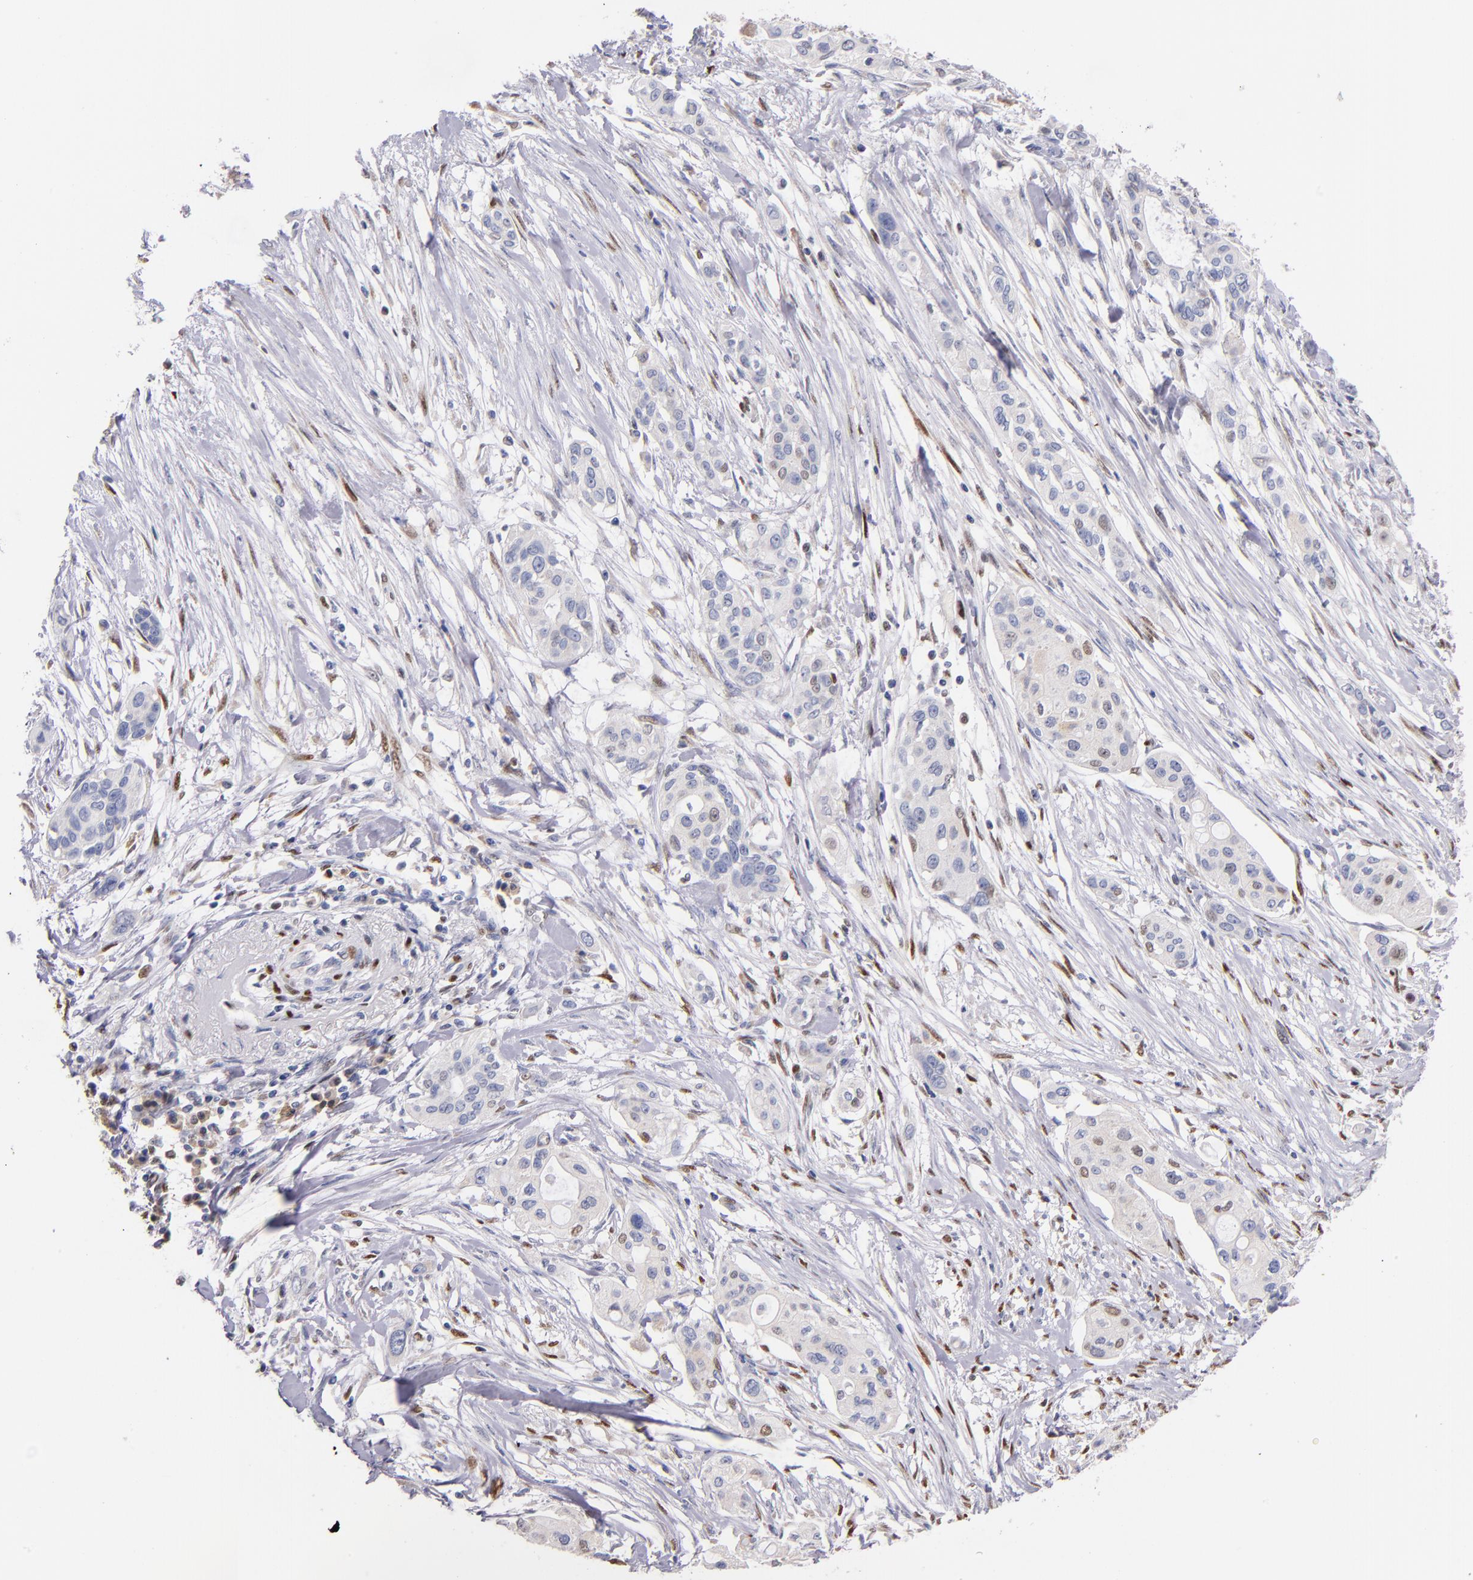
{"staining": {"intensity": "weak", "quantity": "<25%", "location": "nuclear"}, "tissue": "pancreatic cancer", "cell_type": "Tumor cells", "image_type": "cancer", "snomed": [{"axis": "morphology", "description": "Adenocarcinoma, NOS"}, {"axis": "topography", "description": "Pancreas"}], "caption": "Pancreatic cancer (adenocarcinoma) stained for a protein using immunohistochemistry (IHC) displays no positivity tumor cells.", "gene": "SRF", "patient": {"sex": "female", "age": 60}}